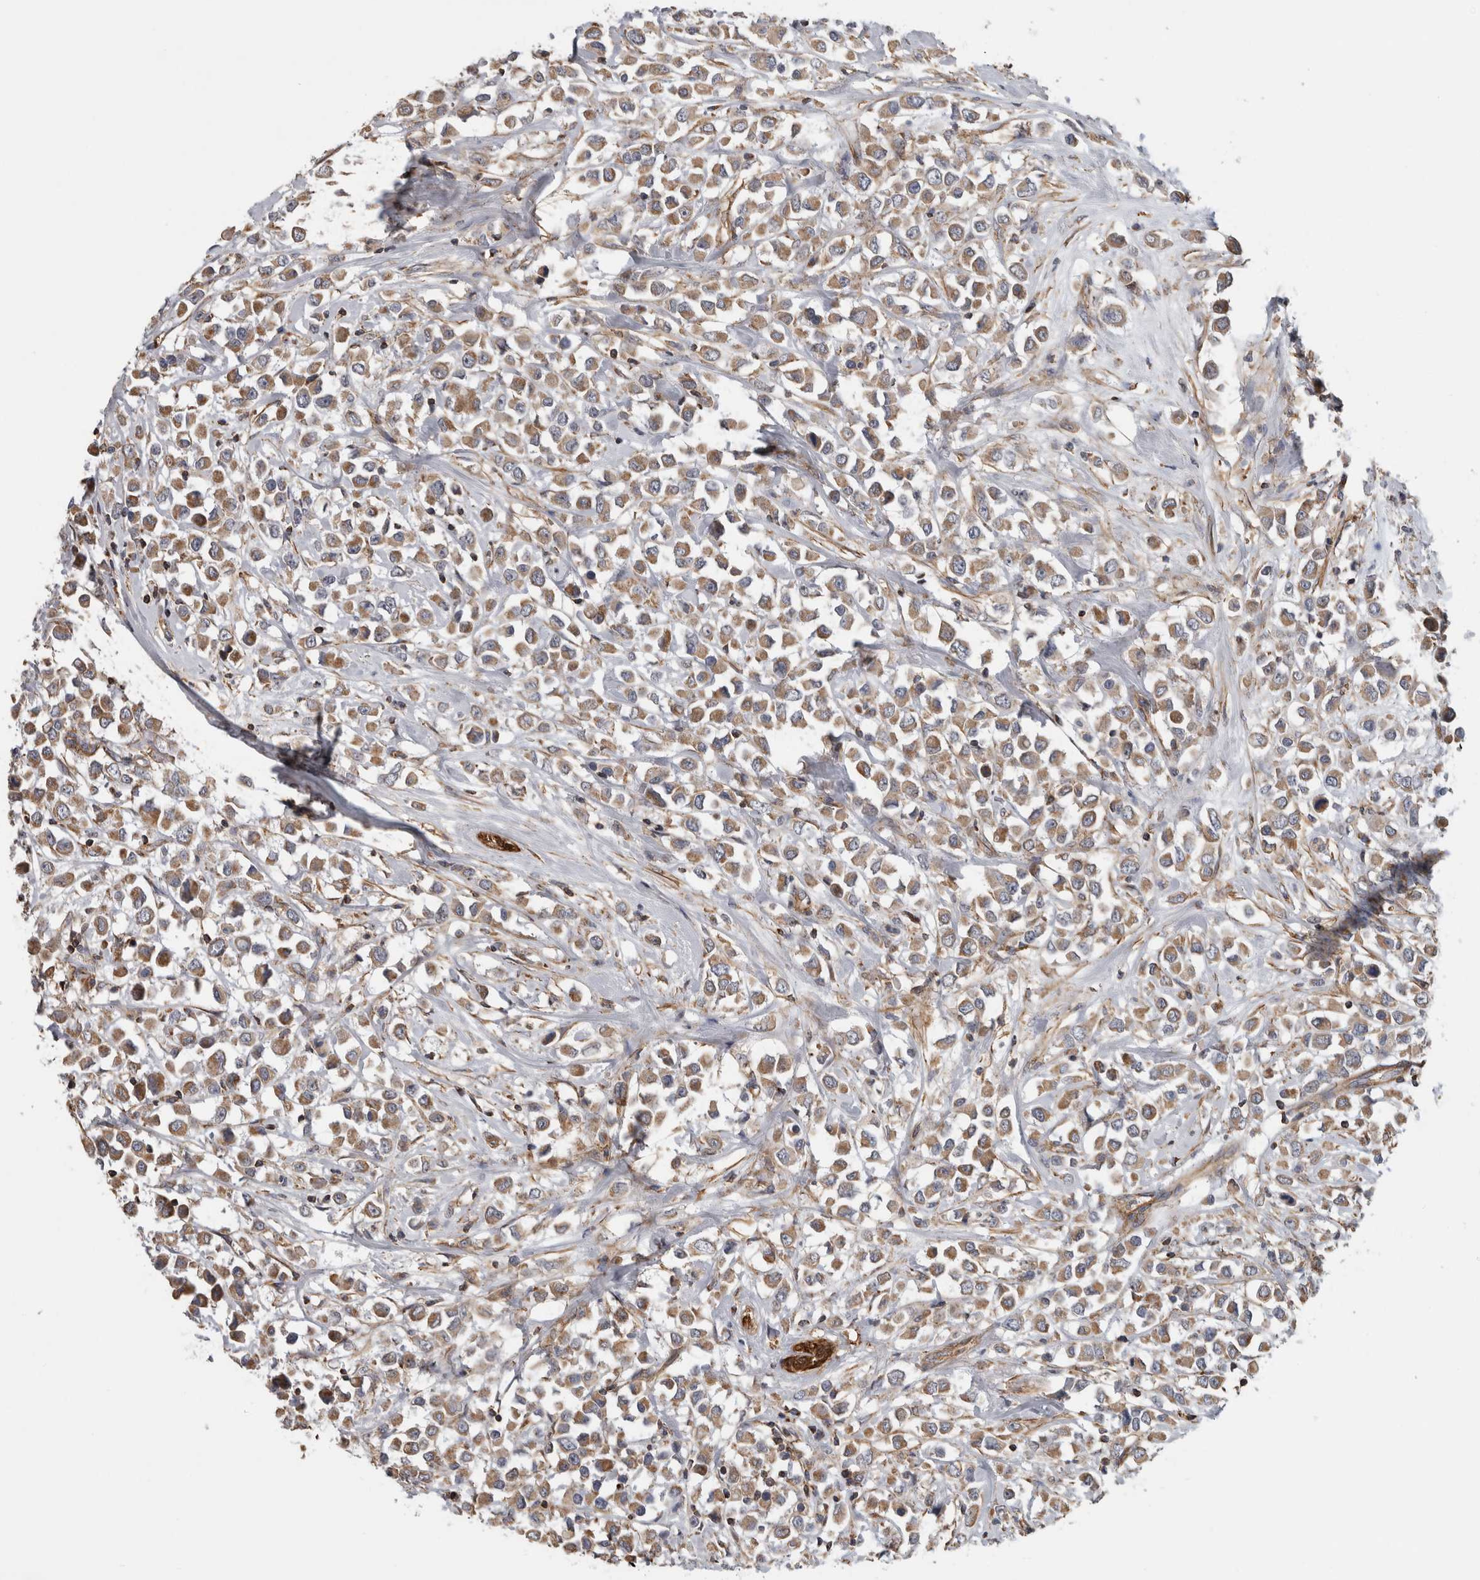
{"staining": {"intensity": "moderate", "quantity": ">75%", "location": "cytoplasmic/membranous"}, "tissue": "breast cancer", "cell_type": "Tumor cells", "image_type": "cancer", "snomed": [{"axis": "morphology", "description": "Duct carcinoma"}, {"axis": "topography", "description": "Breast"}], "caption": "Invasive ductal carcinoma (breast) stained for a protein reveals moderate cytoplasmic/membranous positivity in tumor cells.", "gene": "SFXN2", "patient": {"sex": "female", "age": 61}}